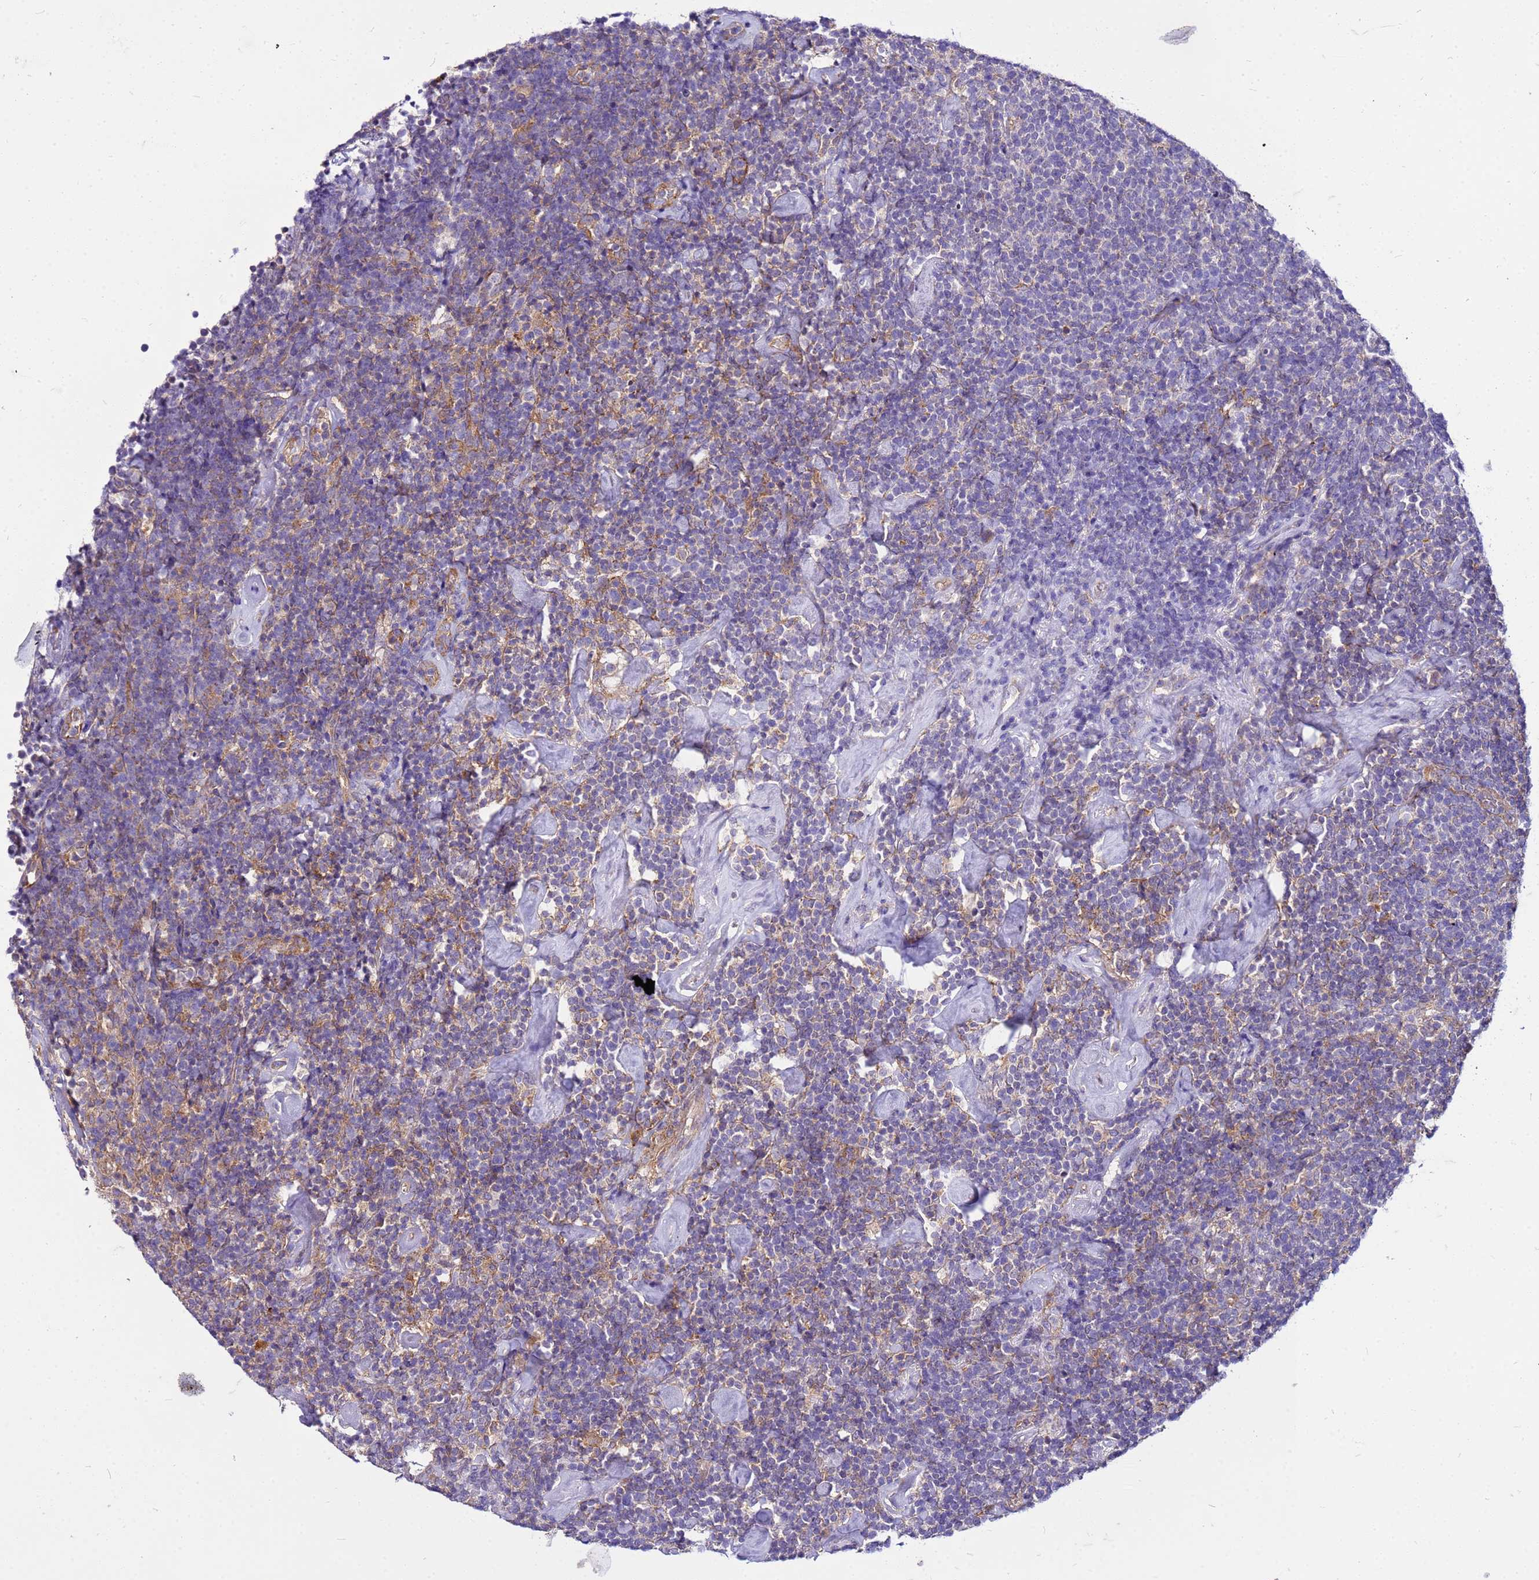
{"staining": {"intensity": "negative", "quantity": "none", "location": "none"}, "tissue": "lymphoma", "cell_type": "Tumor cells", "image_type": "cancer", "snomed": [{"axis": "morphology", "description": "Malignant lymphoma, non-Hodgkin's type, High grade"}, {"axis": "topography", "description": "Lymph node"}], "caption": "Tumor cells are negative for protein expression in human high-grade malignant lymphoma, non-Hodgkin's type.", "gene": "PKD1", "patient": {"sex": "male", "age": 61}}